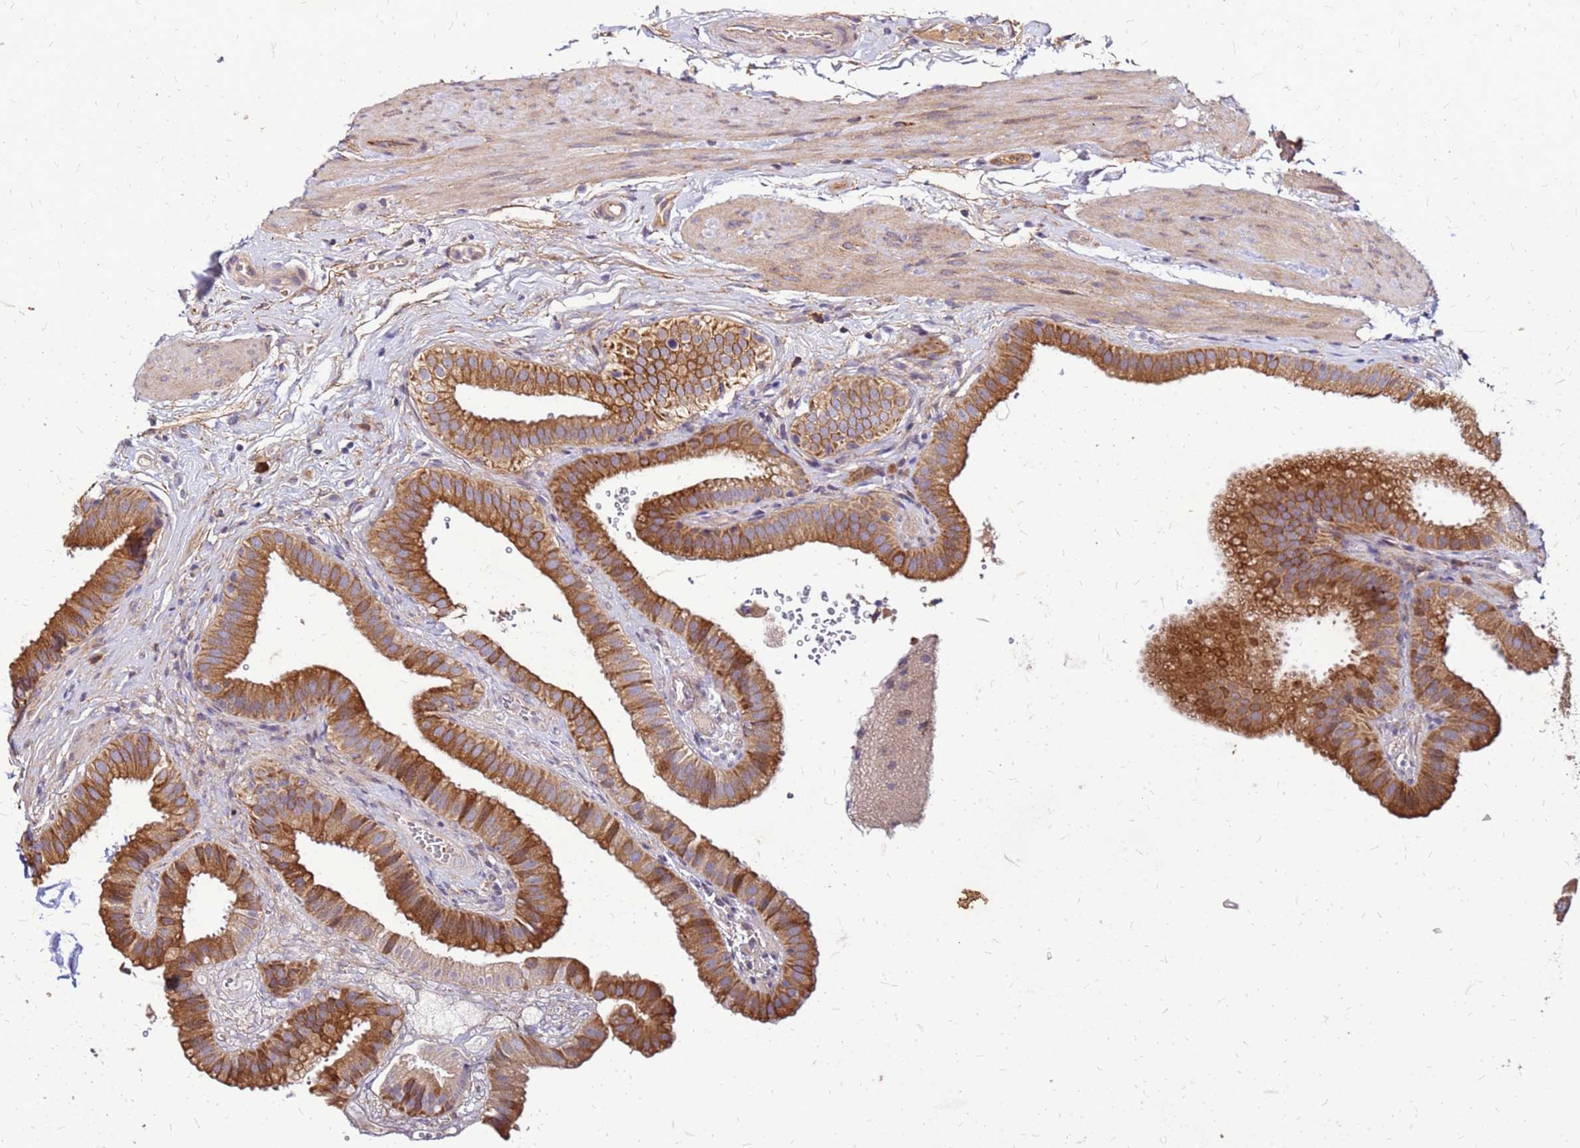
{"staining": {"intensity": "strong", "quantity": ">75%", "location": "cytoplasmic/membranous"}, "tissue": "gallbladder", "cell_type": "Glandular cells", "image_type": "normal", "snomed": [{"axis": "morphology", "description": "Normal tissue, NOS"}, {"axis": "topography", "description": "Gallbladder"}], "caption": "Normal gallbladder exhibits strong cytoplasmic/membranous positivity in about >75% of glandular cells, visualized by immunohistochemistry.", "gene": "VMO1", "patient": {"sex": "female", "age": 61}}